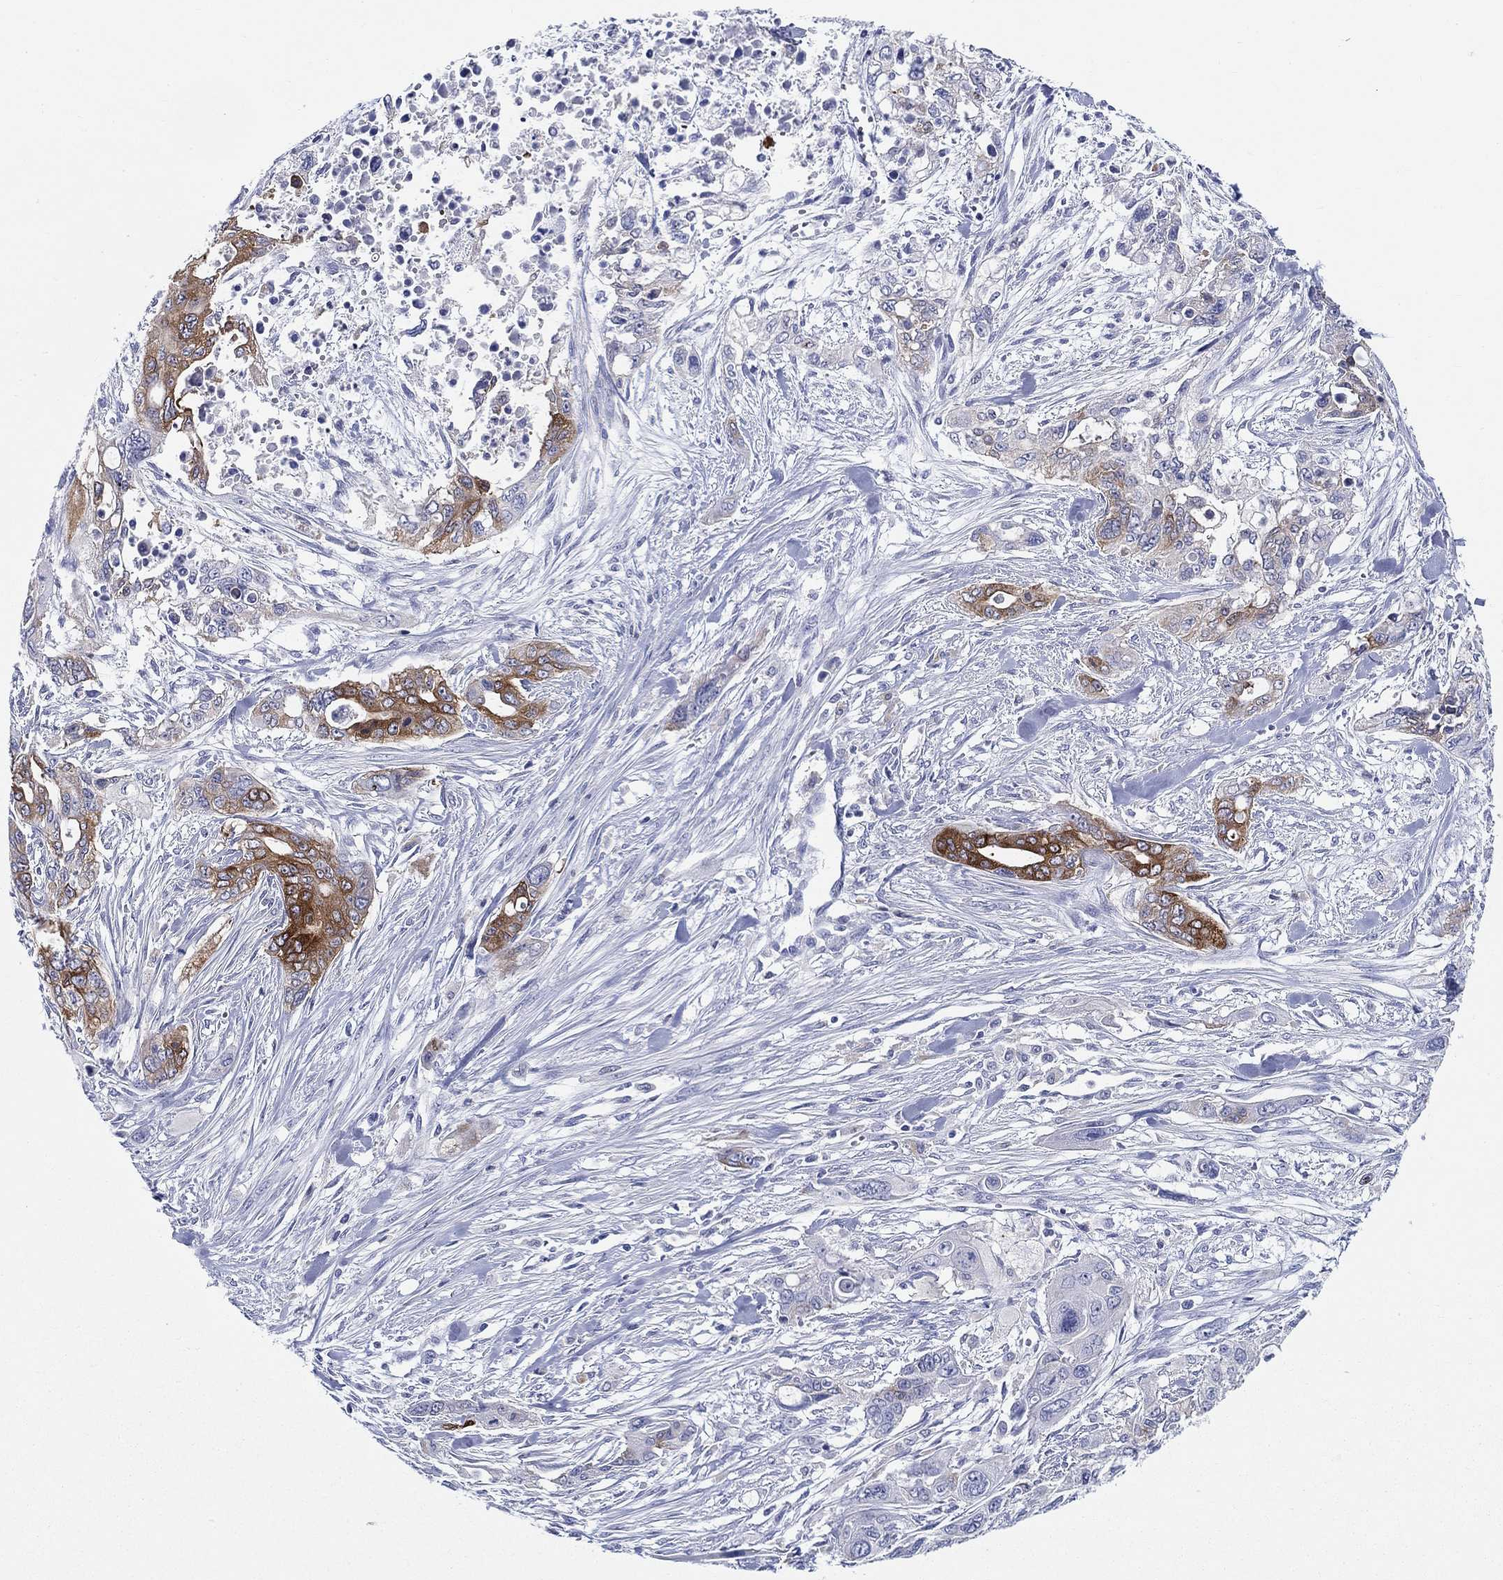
{"staining": {"intensity": "strong", "quantity": "25%-75%", "location": "cytoplasmic/membranous"}, "tissue": "pancreatic cancer", "cell_type": "Tumor cells", "image_type": "cancer", "snomed": [{"axis": "morphology", "description": "Adenocarcinoma, NOS"}, {"axis": "topography", "description": "Pancreas"}], "caption": "Immunohistochemistry (DAB (3,3'-diaminobenzidine)) staining of human pancreatic cancer demonstrates strong cytoplasmic/membranous protein staining in approximately 25%-75% of tumor cells. (IHC, brightfield microscopy, high magnification).", "gene": "RAP1GAP", "patient": {"sex": "male", "age": 47}}